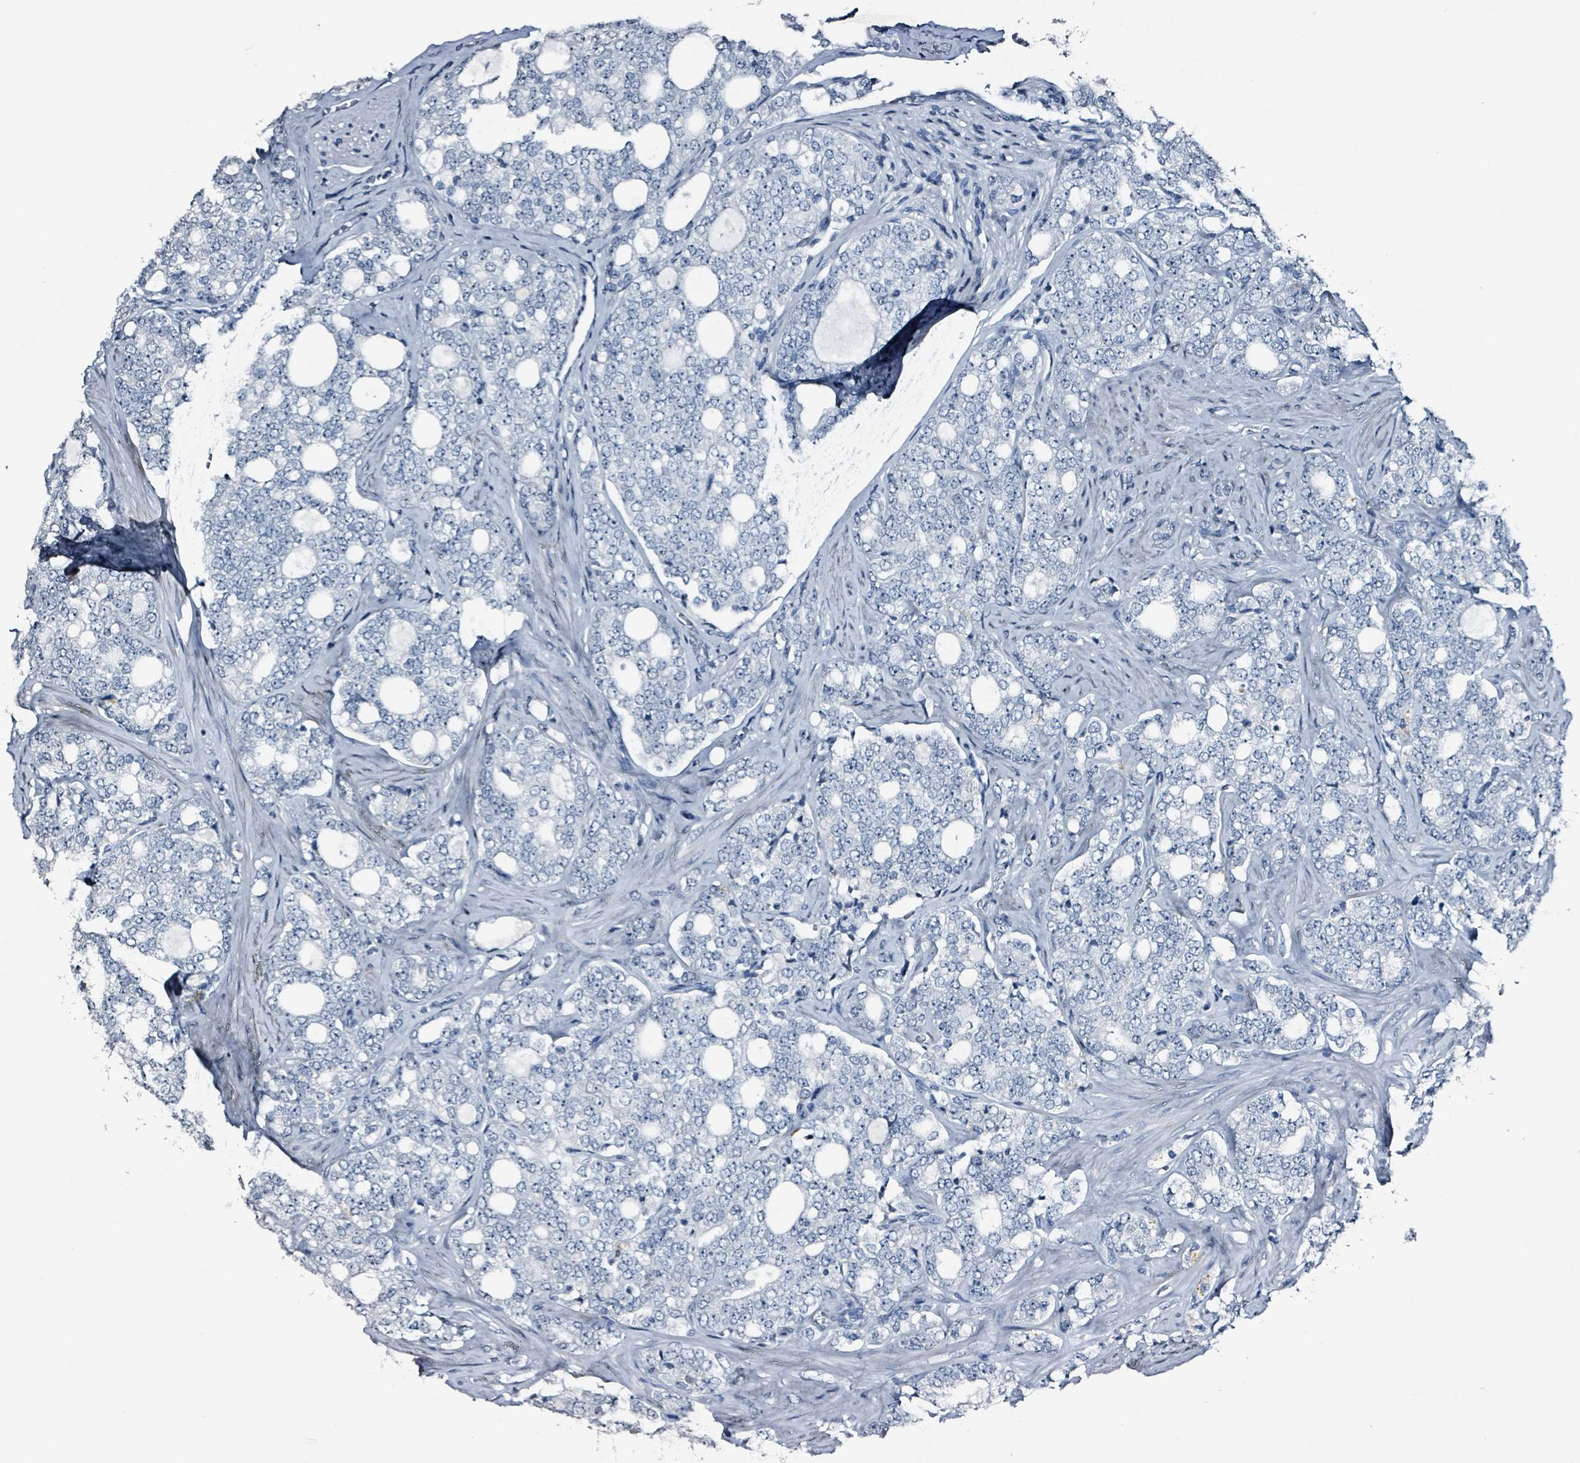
{"staining": {"intensity": "negative", "quantity": "none", "location": "none"}, "tissue": "prostate cancer", "cell_type": "Tumor cells", "image_type": "cancer", "snomed": [{"axis": "morphology", "description": "Adenocarcinoma, High grade"}, {"axis": "topography", "description": "Prostate"}], "caption": "A high-resolution histopathology image shows immunohistochemistry staining of adenocarcinoma (high-grade) (prostate), which exhibits no significant staining in tumor cells. (DAB (3,3'-diaminobenzidine) immunohistochemistry, high magnification).", "gene": "CA9", "patient": {"sex": "male", "age": 64}}